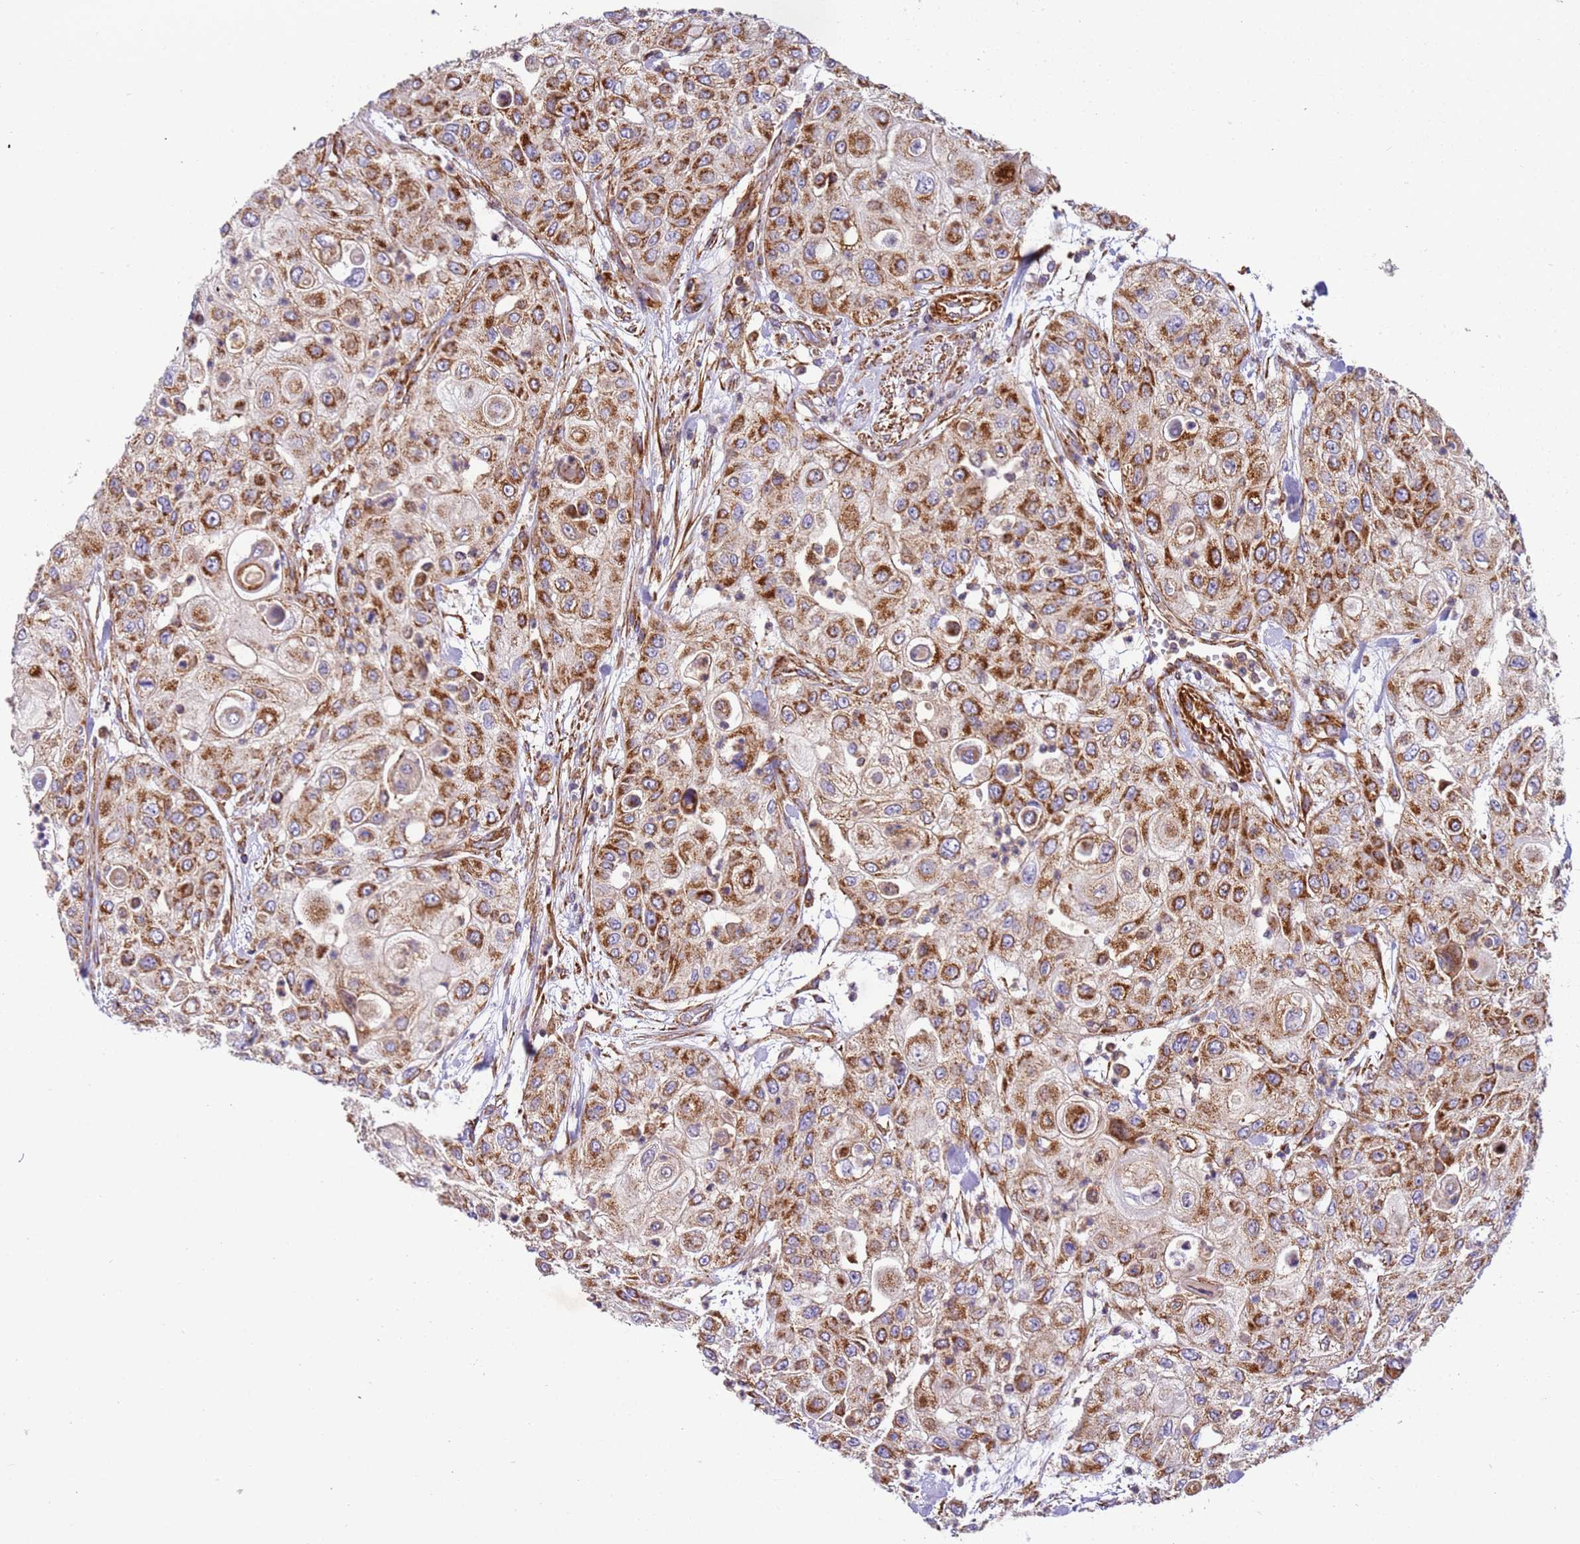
{"staining": {"intensity": "moderate", "quantity": ">75%", "location": "cytoplasmic/membranous"}, "tissue": "urothelial cancer", "cell_type": "Tumor cells", "image_type": "cancer", "snomed": [{"axis": "morphology", "description": "Urothelial carcinoma, High grade"}, {"axis": "topography", "description": "Urinary bladder"}], "caption": "Approximately >75% of tumor cells in high-grade urothelial carcinoma exhibit moderate cytoplasmic/membranous protein staining as visualized by brown immunohistochemical staining.", "gene": "MRPL20", "patient": {"sex": "female", "age": 79}}